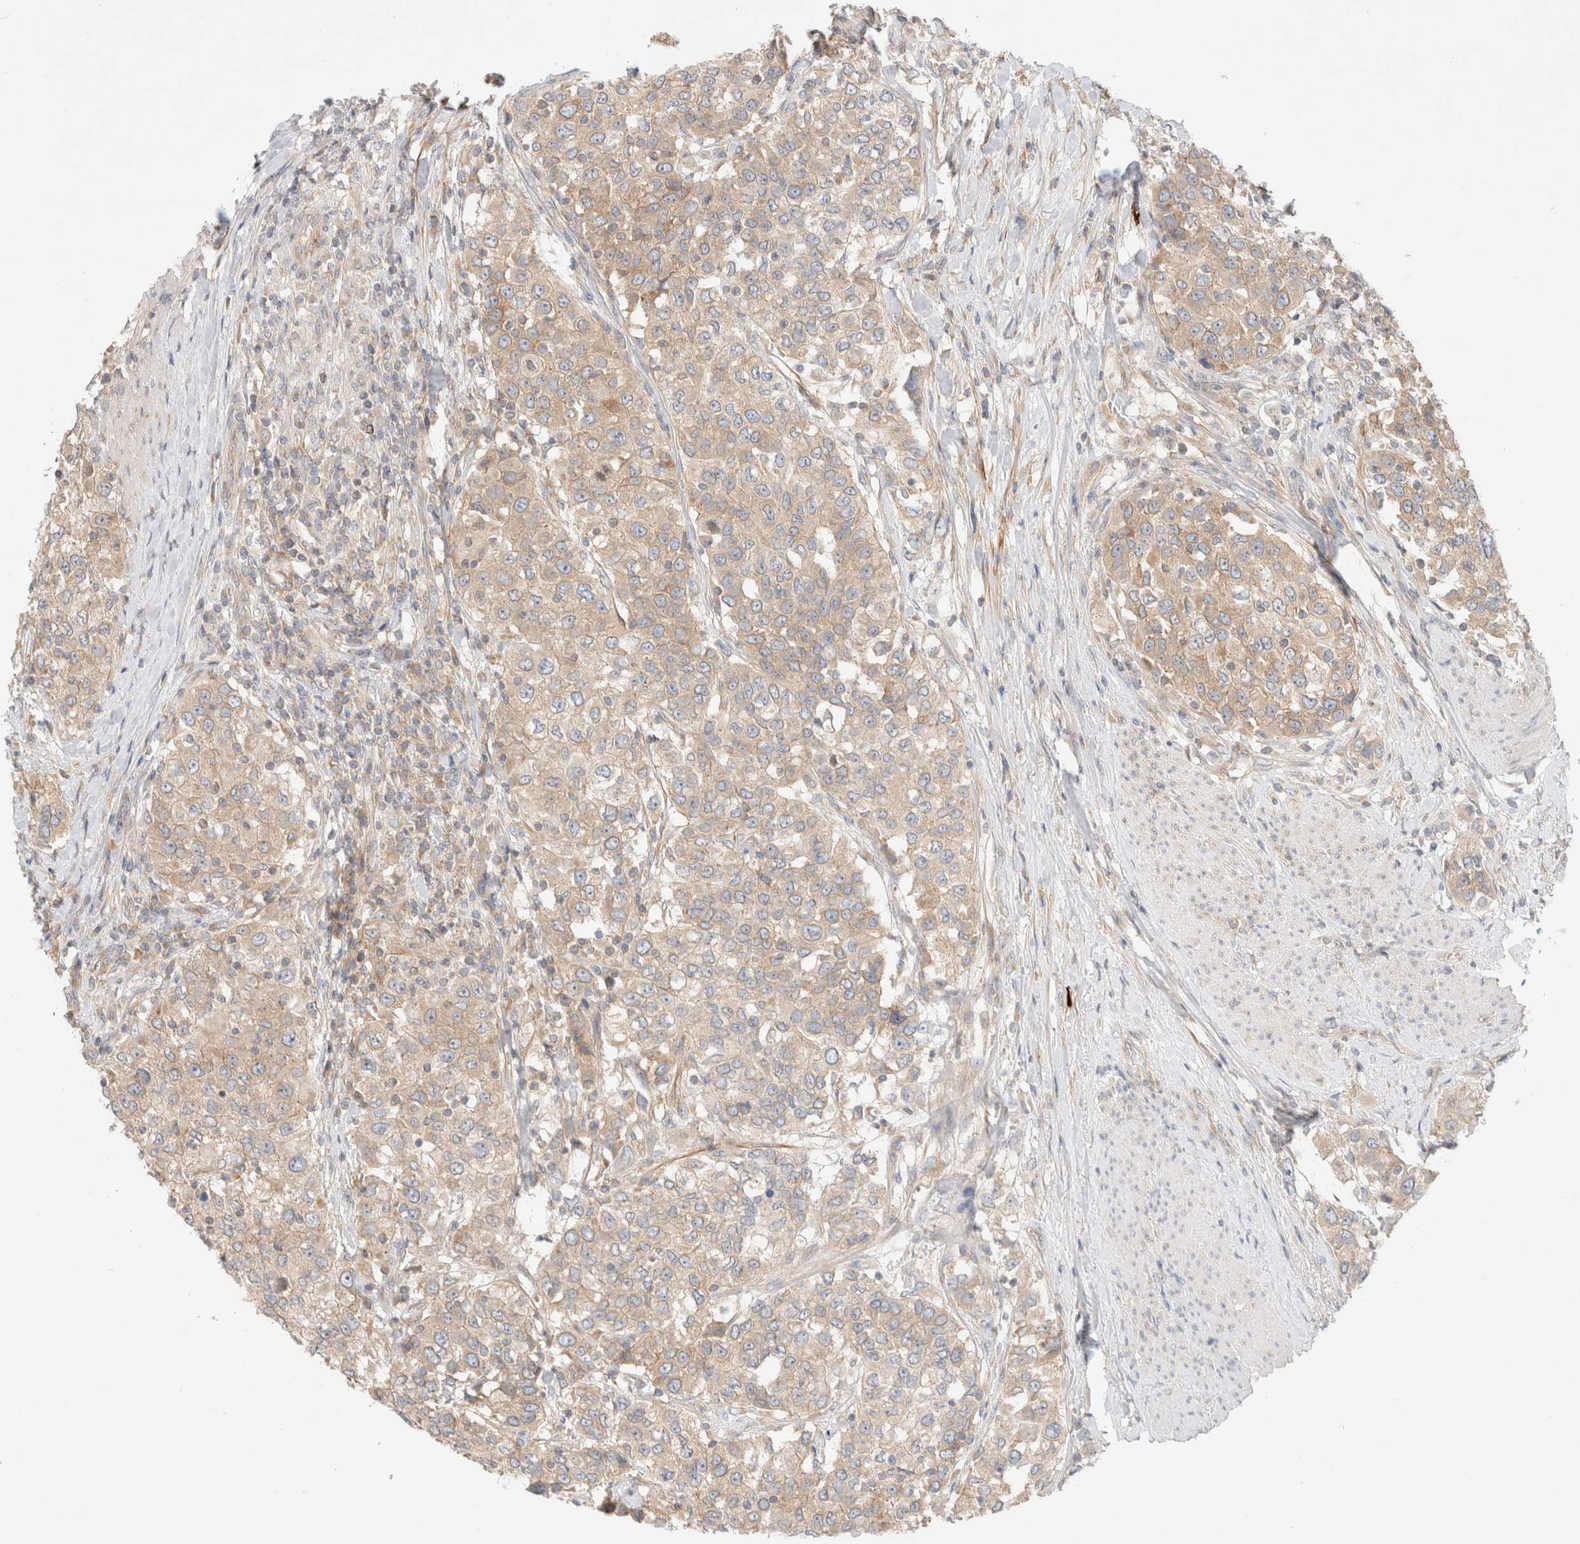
{"staining": {"intensity": "weak", "quantity": ">75%", "location": "cytoplasmic/membranous"}, "tissue": "urothelial cancer", "cell_type": "Tumor cells", "image_type": "cancer", "snomed": [{"axis": "morphology", "description": "Urothelial carcinoma, High grade"}, {"axis": "topography", "description": "Urinary bladder"}], "caption": "Brown immunohistochemical staining in human high-grade urothelial carcinoma exhibits weak cytoplasmic/membranous positivity in approximately >75% of tumor cells.", "gene": "MARK3", "patient": {"sex": "female", "age": 80}}